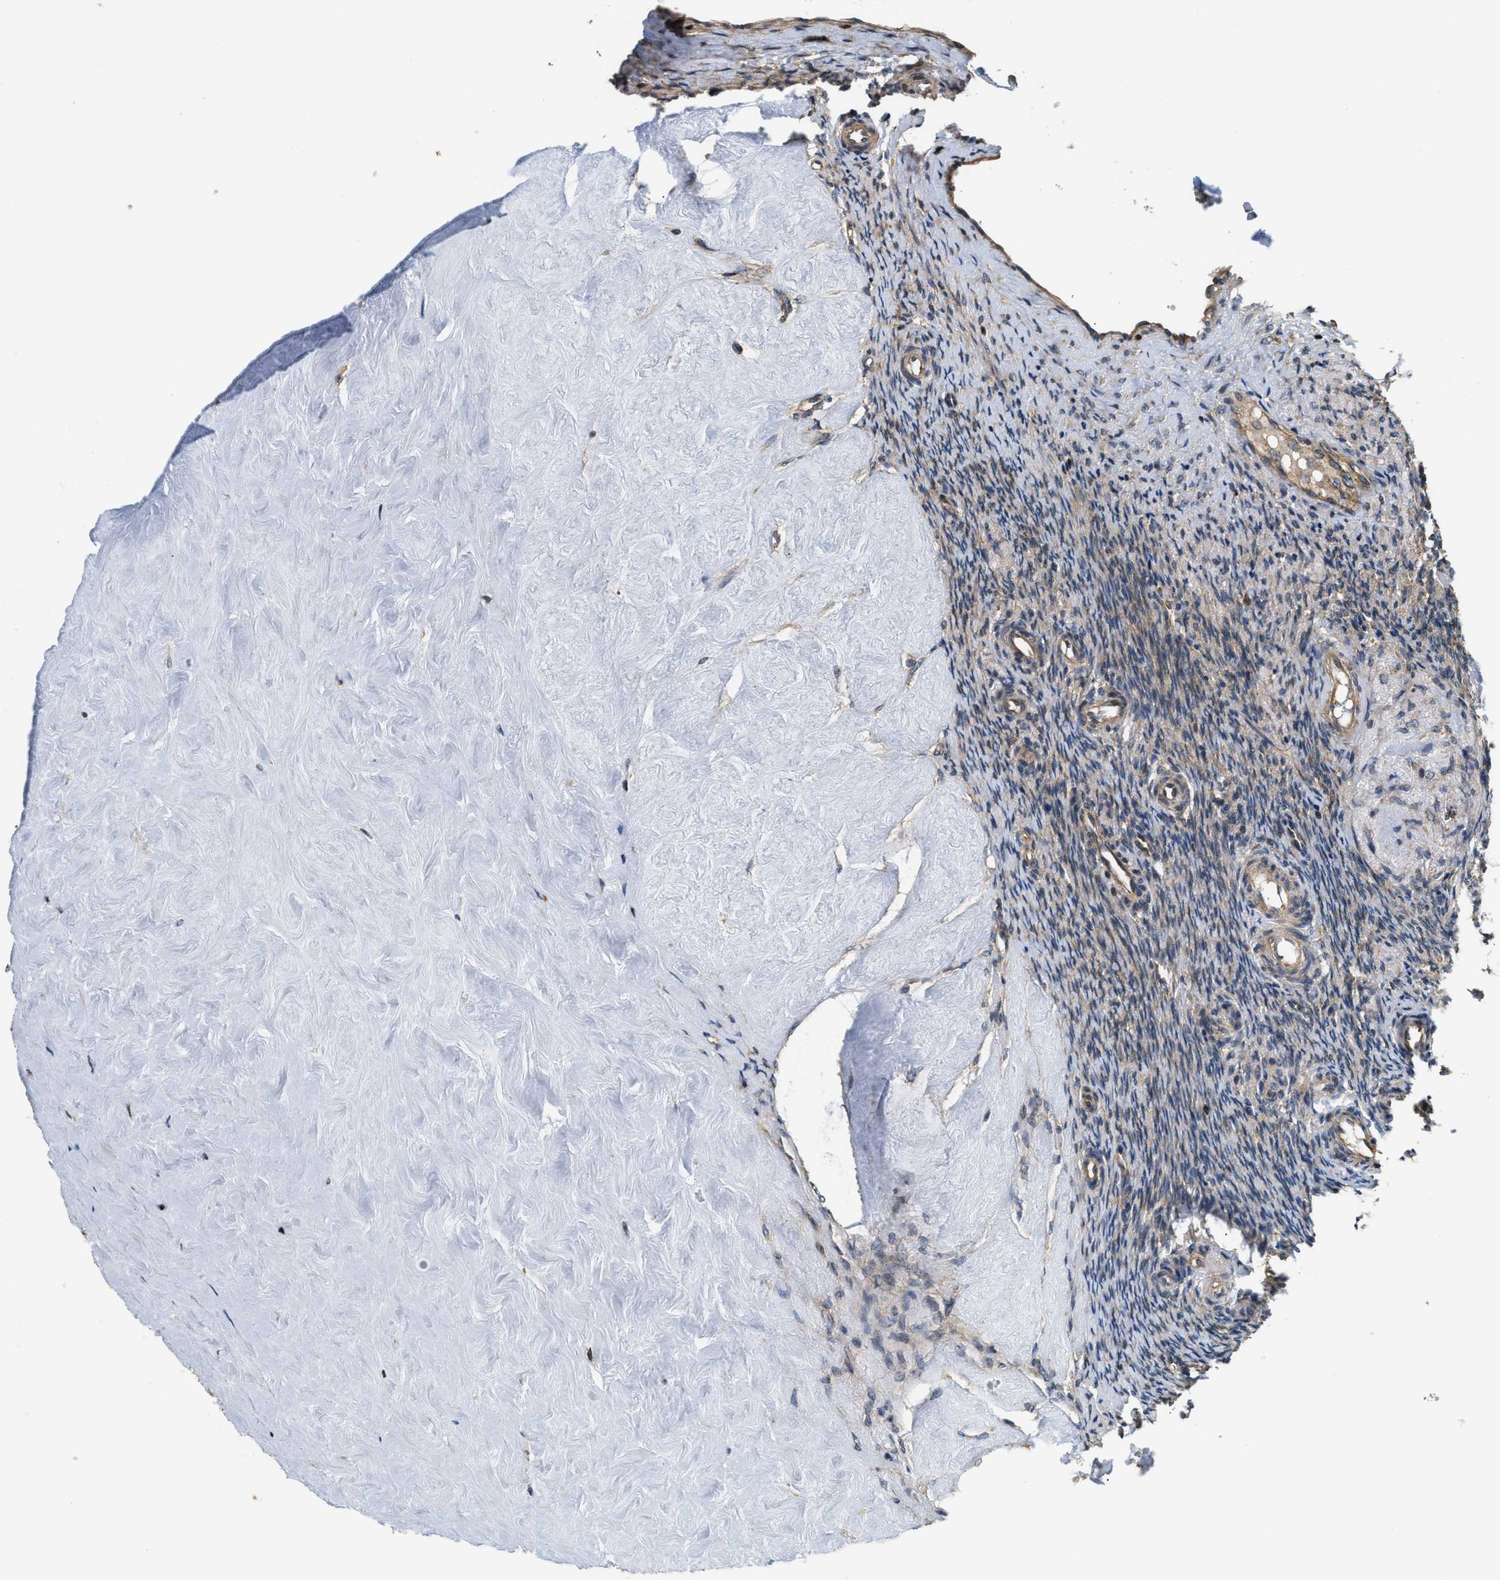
{"staining": {"intensity": "moderate", "quantity": ">75%", "location": "cytoplasmic/membranous"}, "tissue": "ovary", "cell_type": "Follicle cells", "image_type": "normal", "snomed": [{"axis": "morphology", "description": "Normal tissue, NOS"}, {"axis": "topography", "description": "Ovary"}], "caption": "Immunohistochemistry (IHC) of unremarkable human ovary displays medium levels of moderate cytoplasmic/membranous staining in about >75% of follicle cells. The staining is performed using DAB brown chromogen to label protein expression. The nuclei are counter-stained blue using hematoxylin.", "gene": "SNX5", "patient": {"sex": "female", "age": 41}}